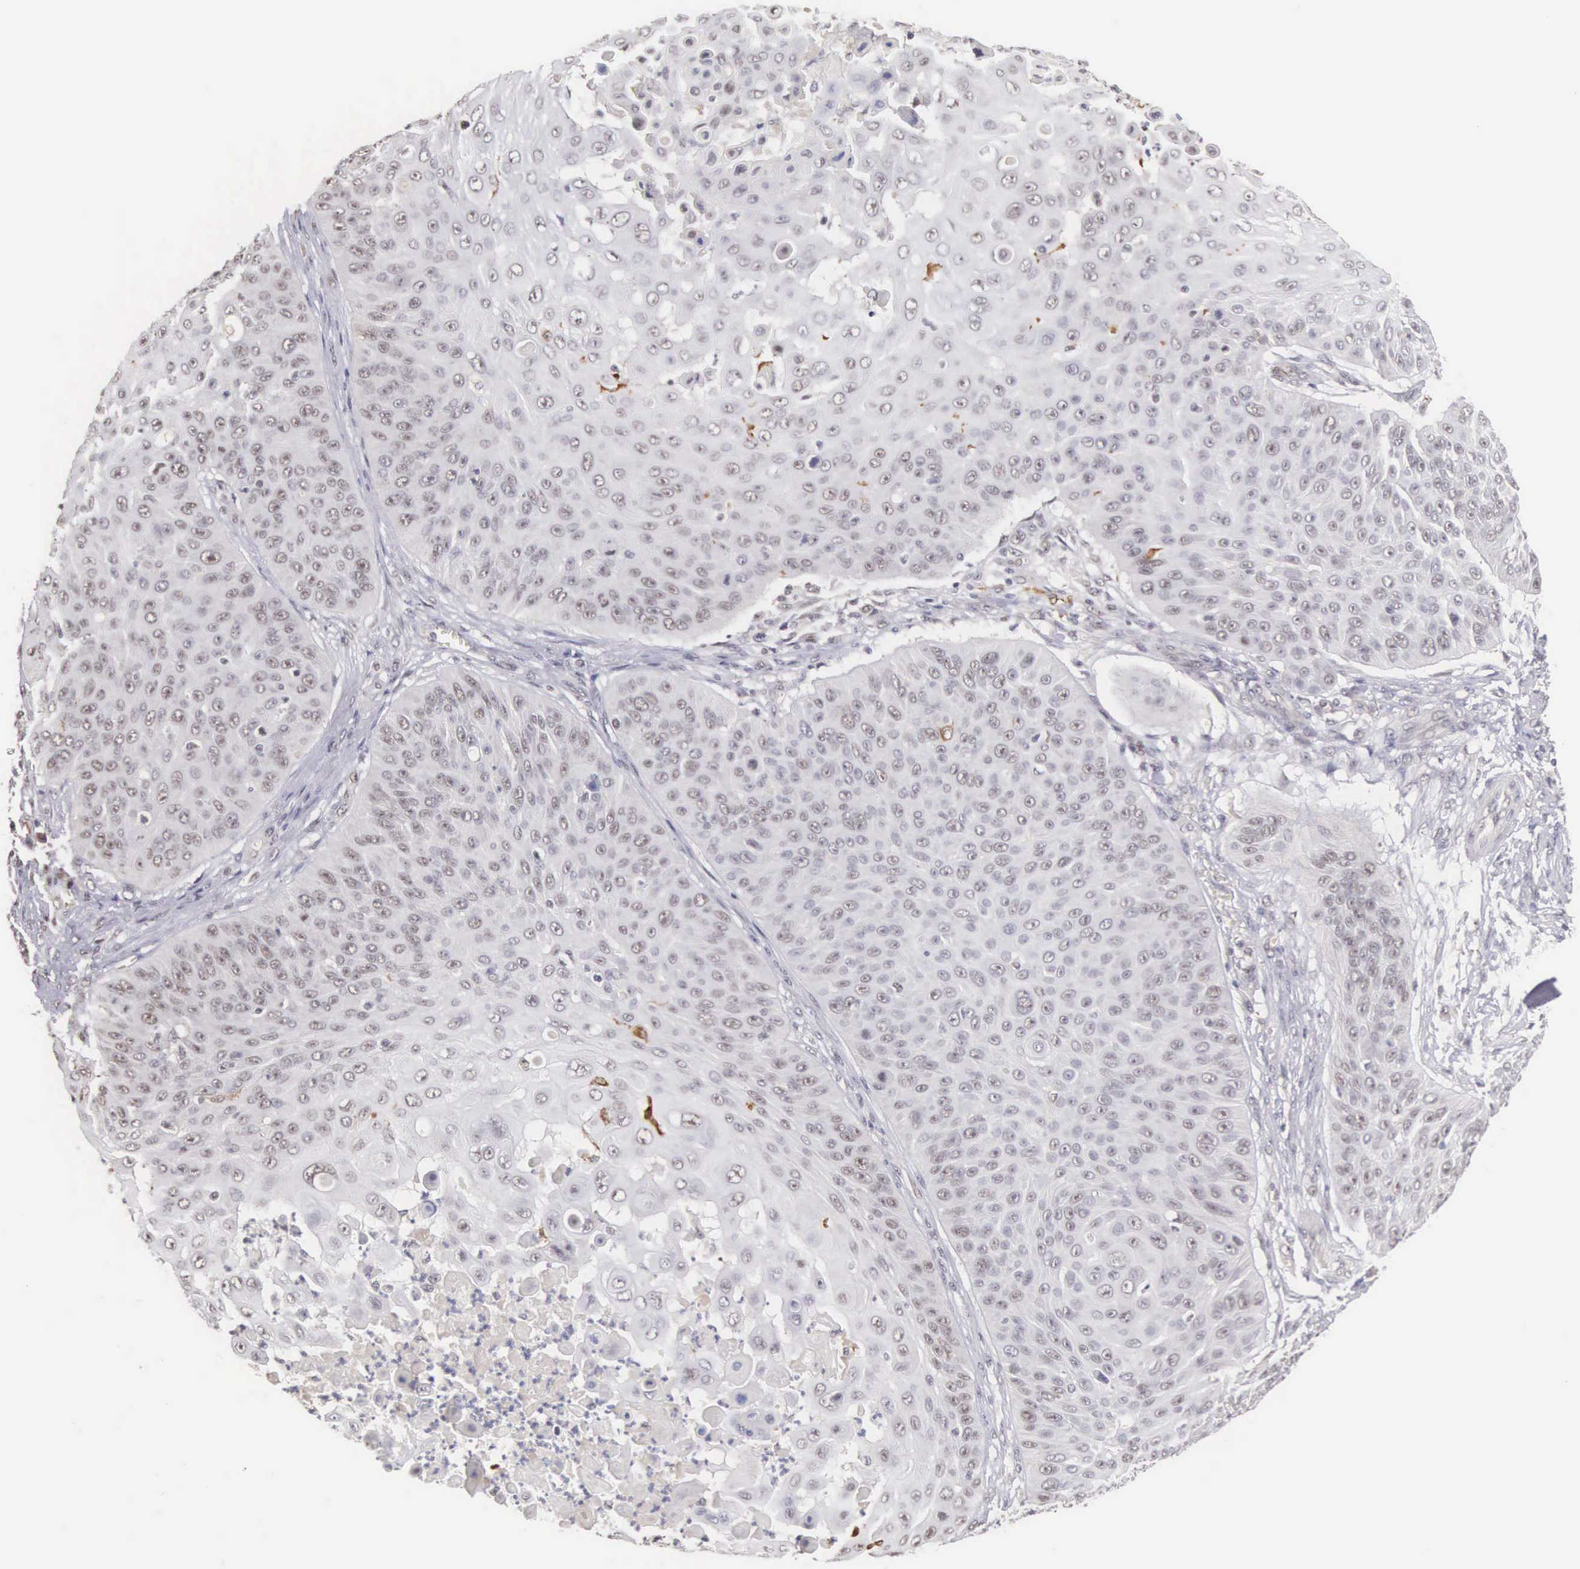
{"staining": {"intensity": "strong", "quantity": "<25%", "location": "cytoplasmic/membranous"}, "tissue": "skin cancer", "cell_type": "Tumor cells", "image_type": "cancer", "snomed": [{"axis": "morphology", "description": "Squamous cell carcinoma, NOS"}, {"axis": "topography", "description": "Skin"}], "caption": "Strong cytoplasmic/membranous protein positivity is identified in about <25% of tumor cells in skin cancer (squamous cell carcinoma). The protein is stained brown, and the nuclei are stained in blue (DAB IHC with brightfield microscopy, high magnification).", "gene": "HMGXB4", "patient": {"sex": "male", "age": 82}}